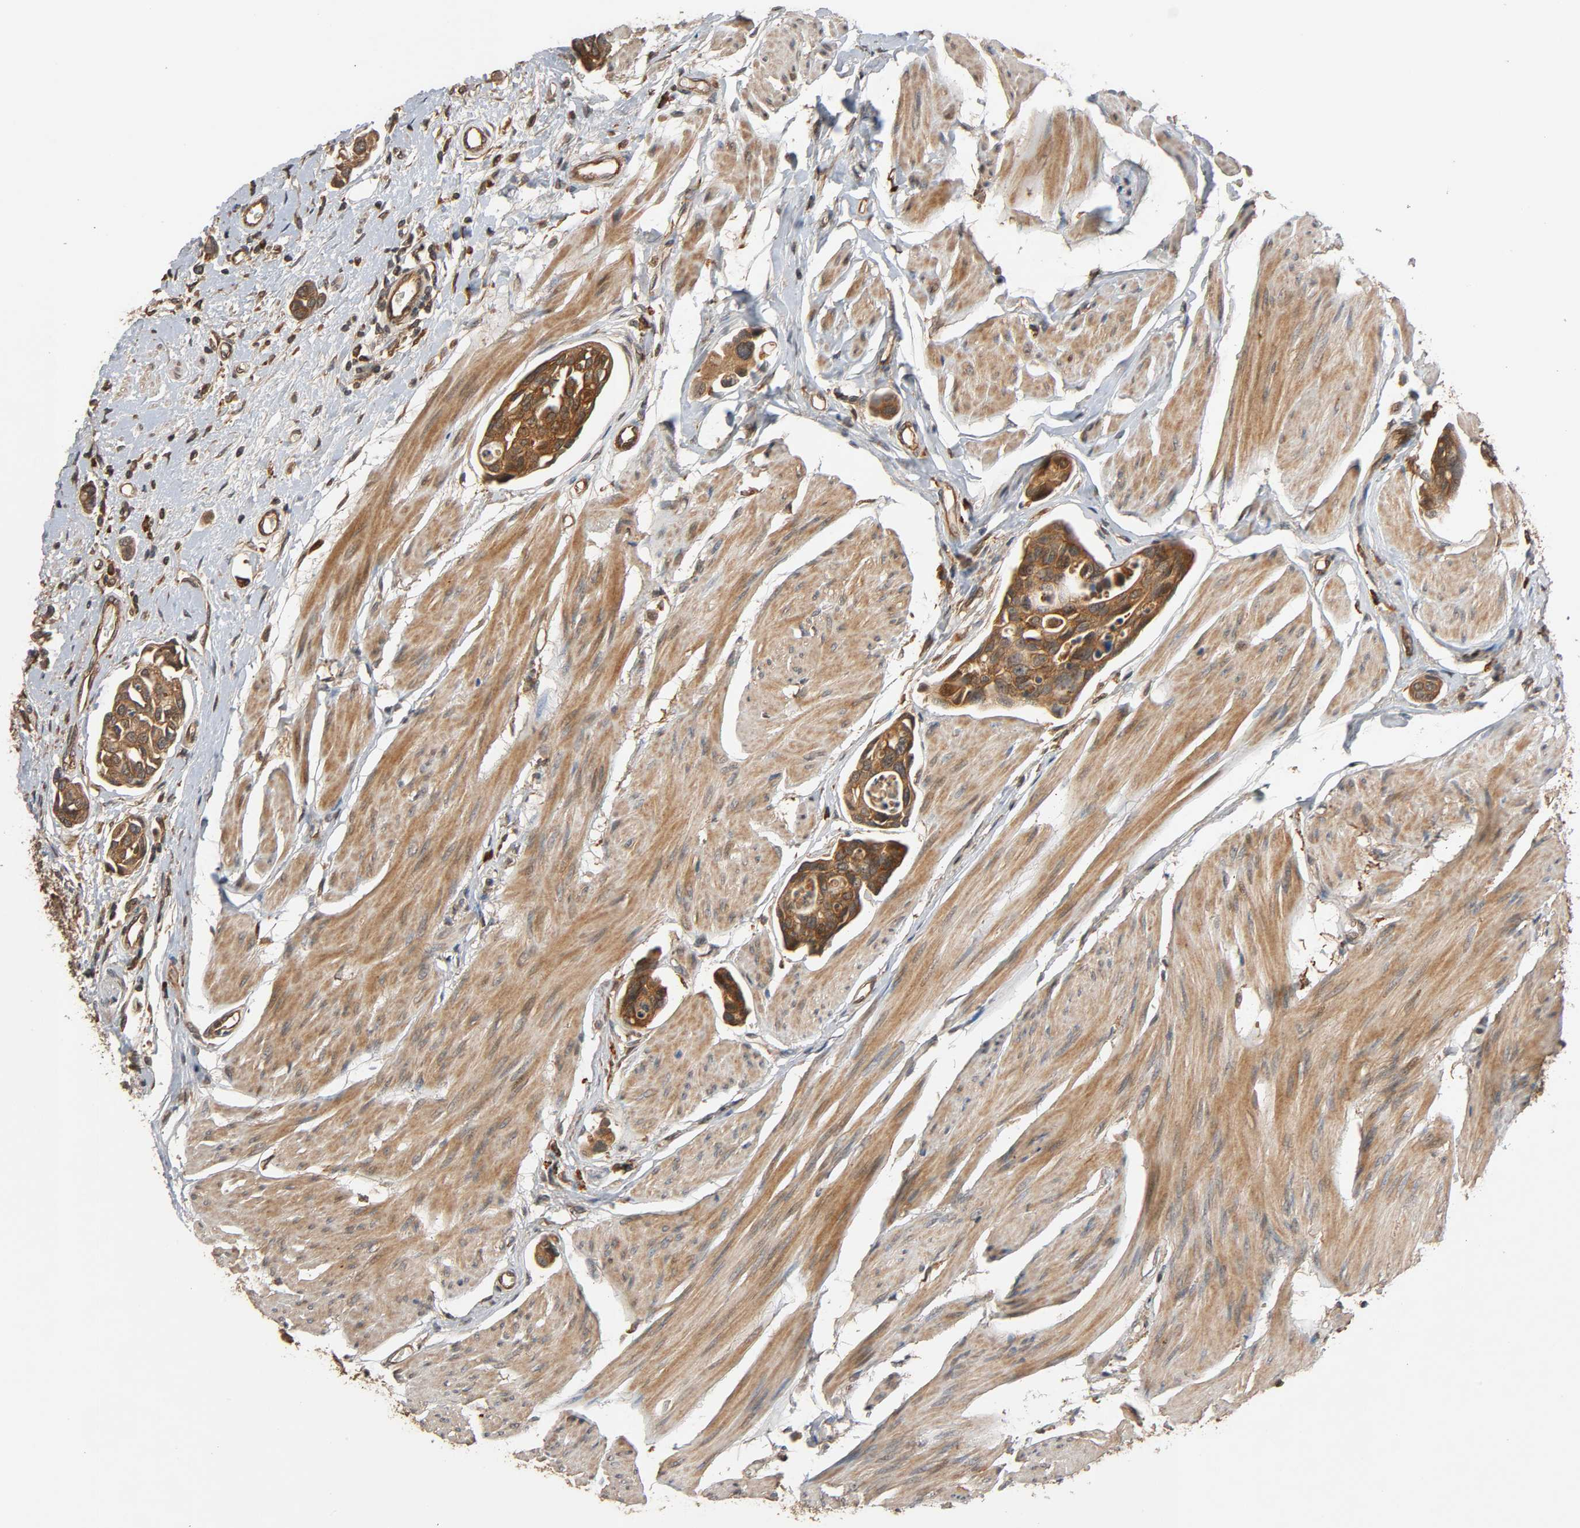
{"staining": {"intensity": "strong", "quantity": ">75%", "location": "cytoplasmic/membranous"}, "tissue": "urothelial cancer", "cell_type": "Tumor cells", "image_type": "cancer", "snomed": [{"axis": "morphology", "description": "Urothelial carcinoma, High grade"}, {"axis": "topography", "description": "Urinary bladder"}], "caption": "Brown immunohistochemical staining in urothelial cancer shows strong cytoplasmic/membranous positivity in about >75% of tumor cells. Using DAB (brown) and hematoxylin (blue) stains, captured at high magnification using brightfield microscopy.", "gene": "MAP3K8", "patient": {"sex": "male", "age": 78}}